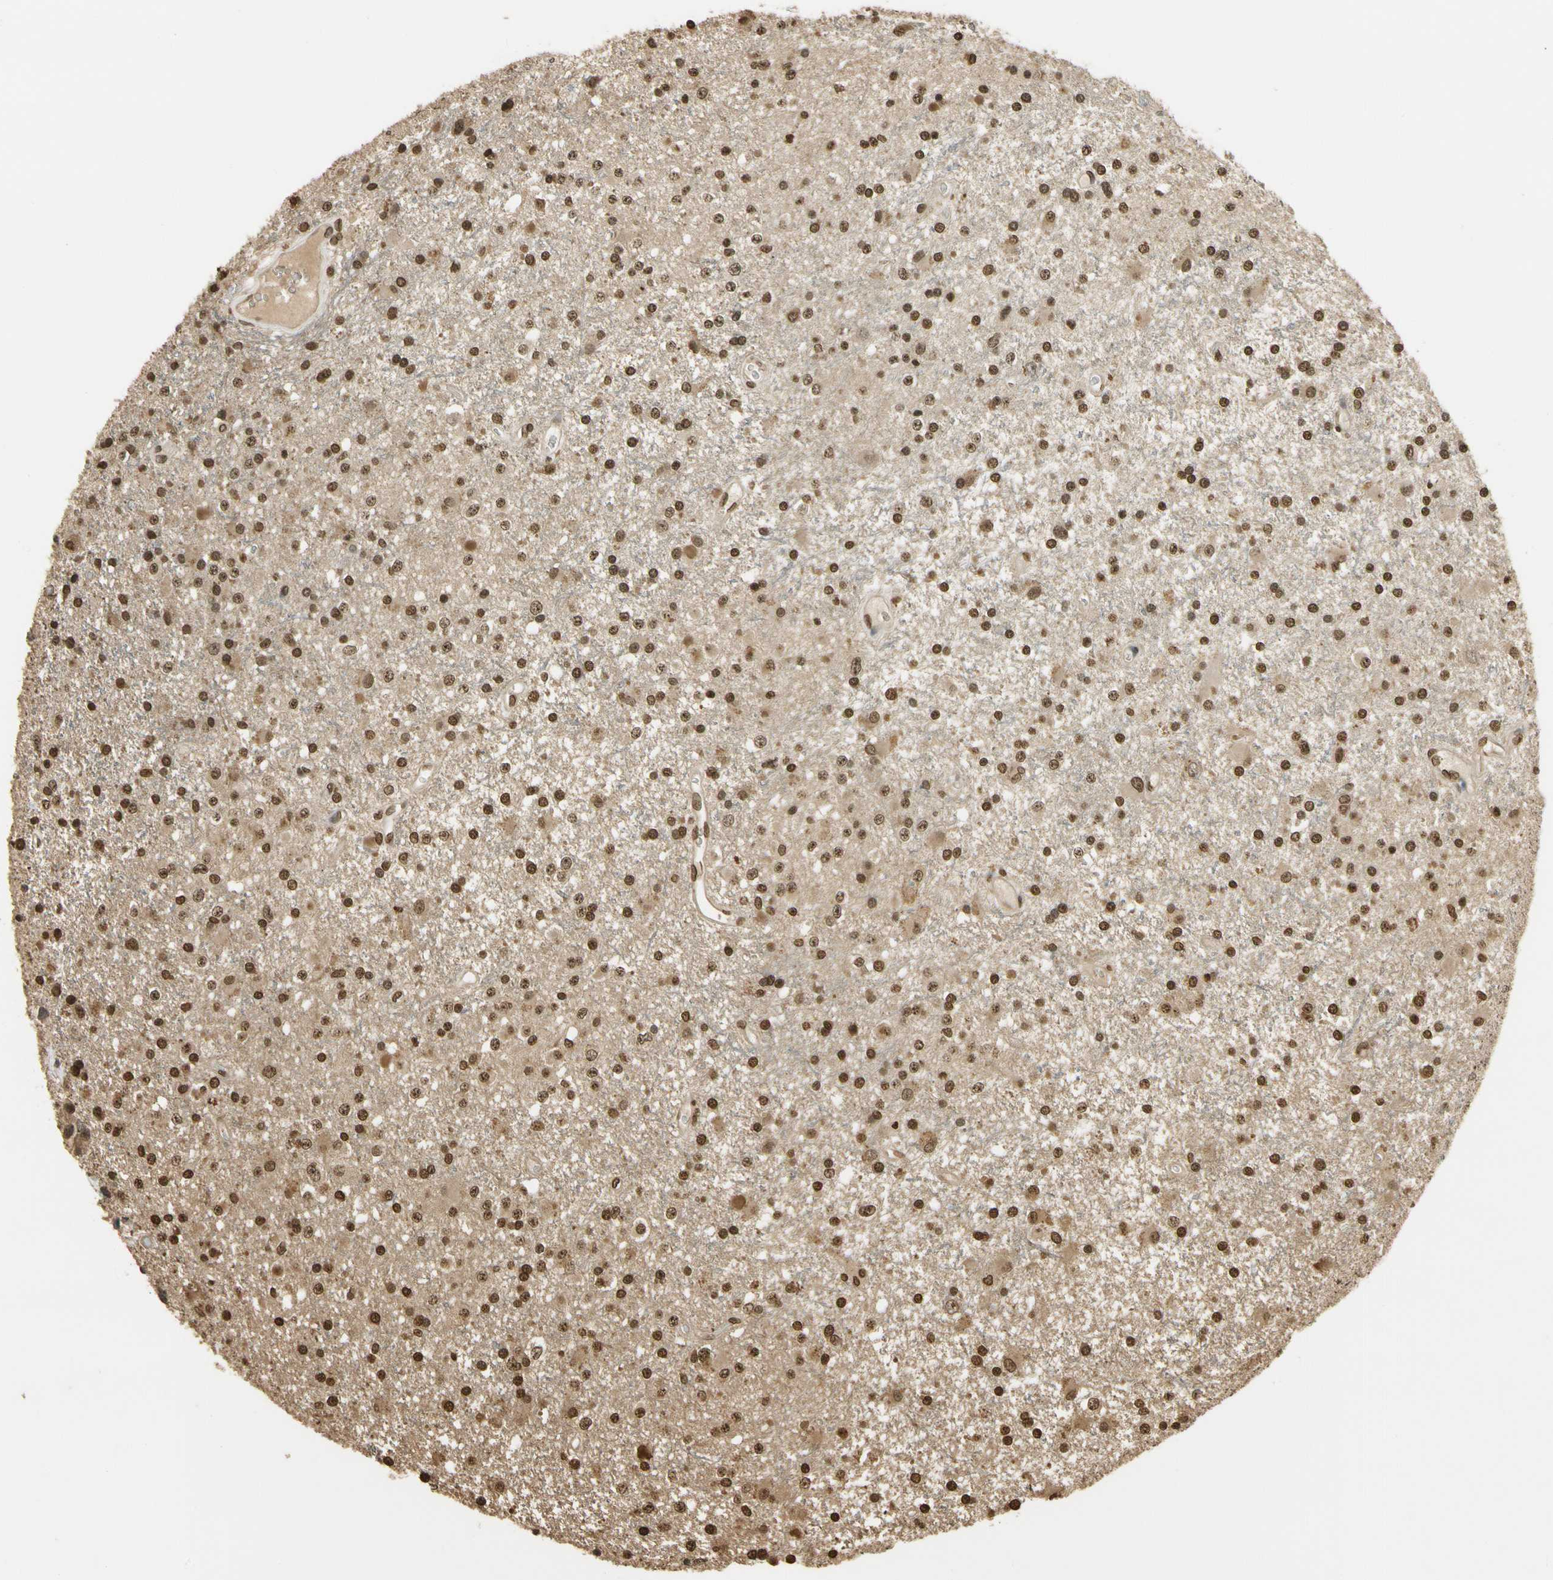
{"staining": {"intensity": "moderate", "quantity": ">75%", "location": "cytoplasmic/membranous,nuclear"}, "tissue": "glioma", "cell_type": "Tumor cells", "image_type": "cancer", "snomed": [{"axis": "morphology", "description": "Glioma, malignant, Low grade"}, {"axis": "topography", "description": "Brain"}], "caption": "Human glioma stained with a protein marker displays moderate staining in tumor cells.", "gene": "SOD1", "patient": {"sex": "male", "age": 58}}